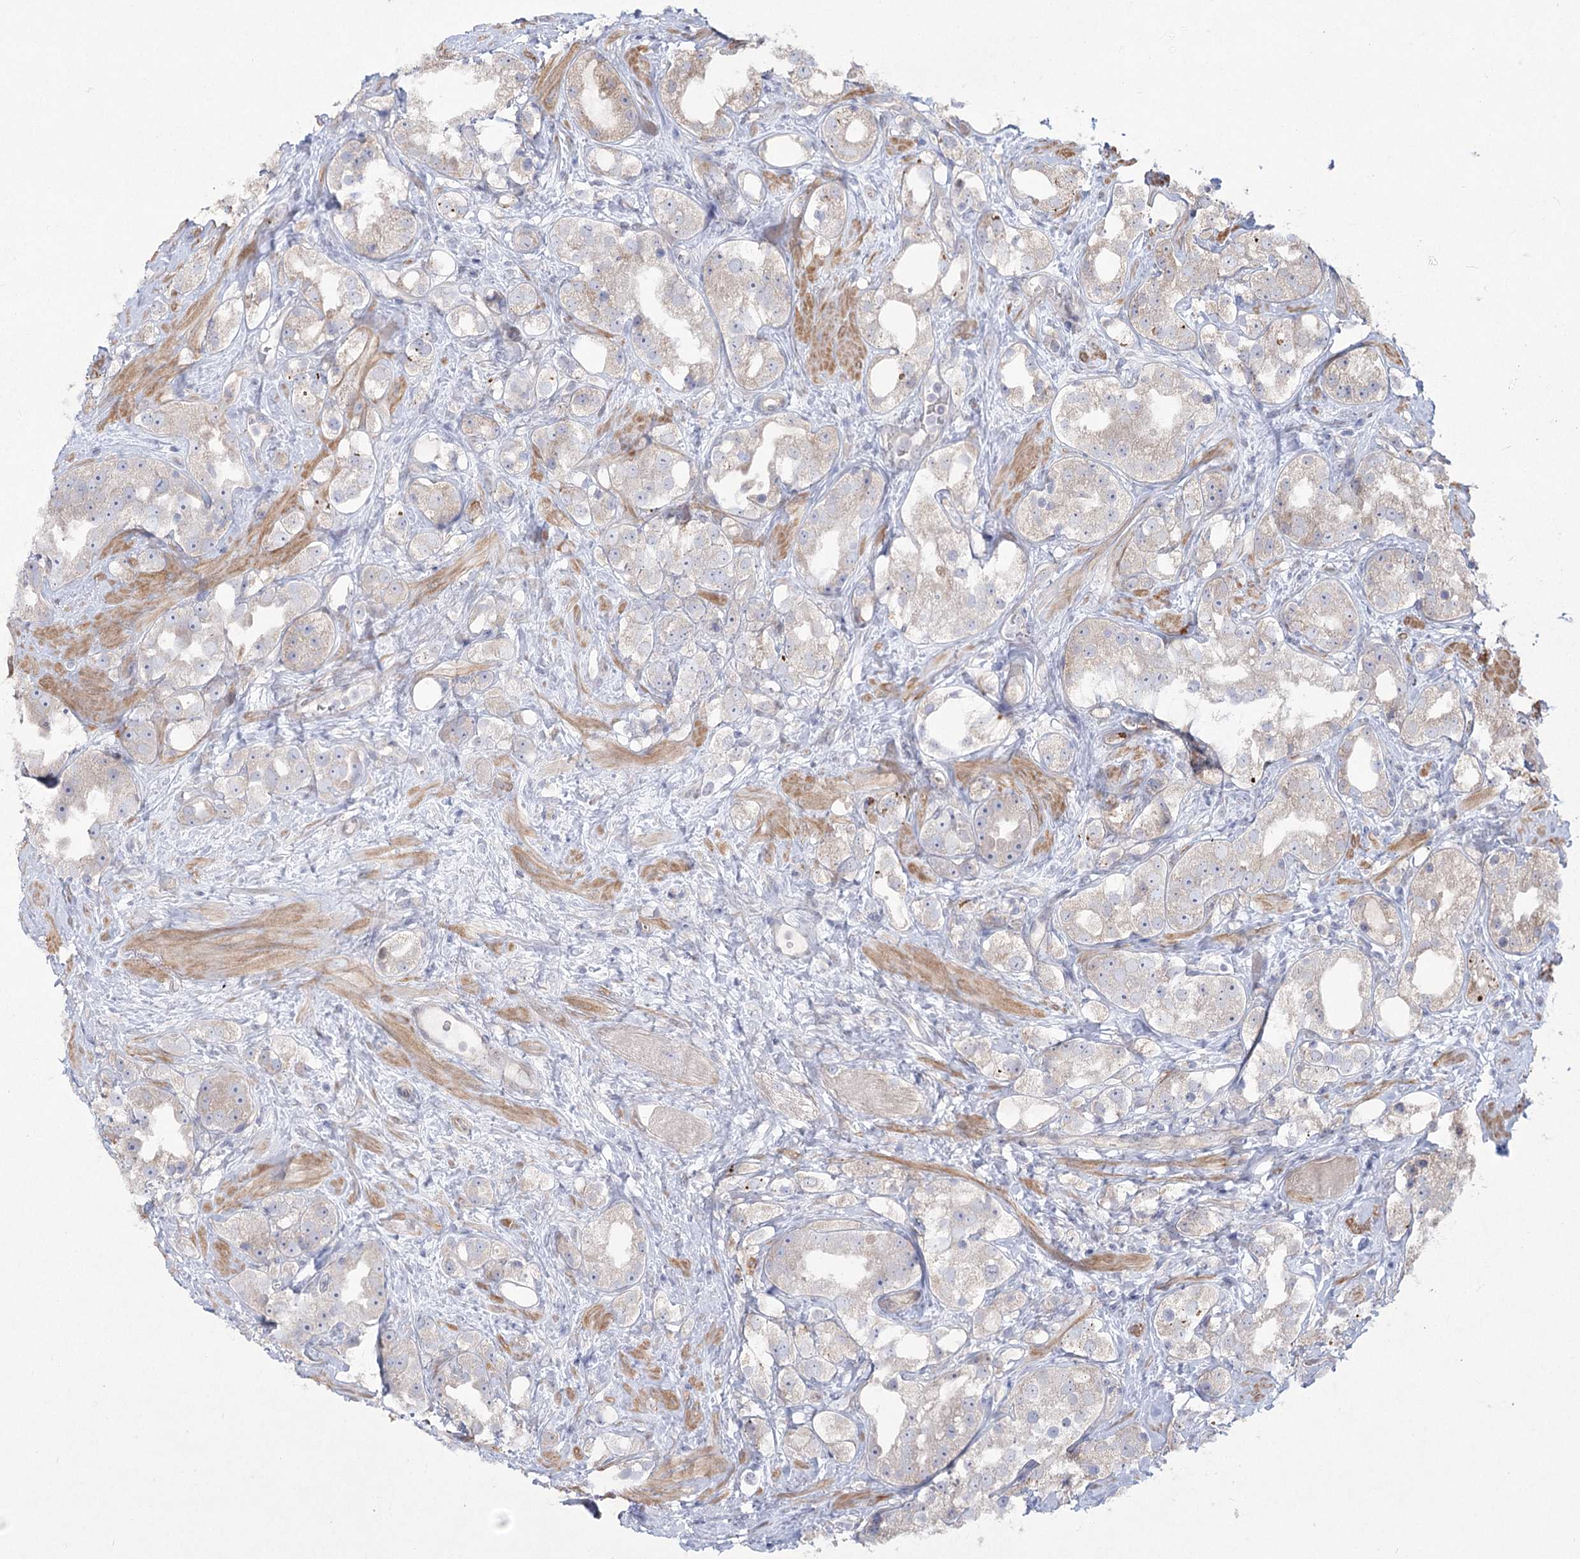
{"staining": {"intensity": "negative", "quantity": "none", "location": "none"}, "tissue": "prostate cancer", "cell_type": "Tumor cells", "image_type": "cancer", "snomed": [{"axis": "morphology", "description": "Adenocarcinoma, NOS"}, {"axis": "topography", "description": "Prostate"}], "caption": "Immunohistochemical staining of adenocarcinoma (prostate) reveals no significant positivity in tumor cells. Brightfield microscopy of immunohistochemistry stained with DAB (3,3'-diaminobenzidine) (brown) and hematoxylin (blue), captured at high magnification.", "gene": "CAMTA1", "patient": {"sex": "male", "age": 79}}